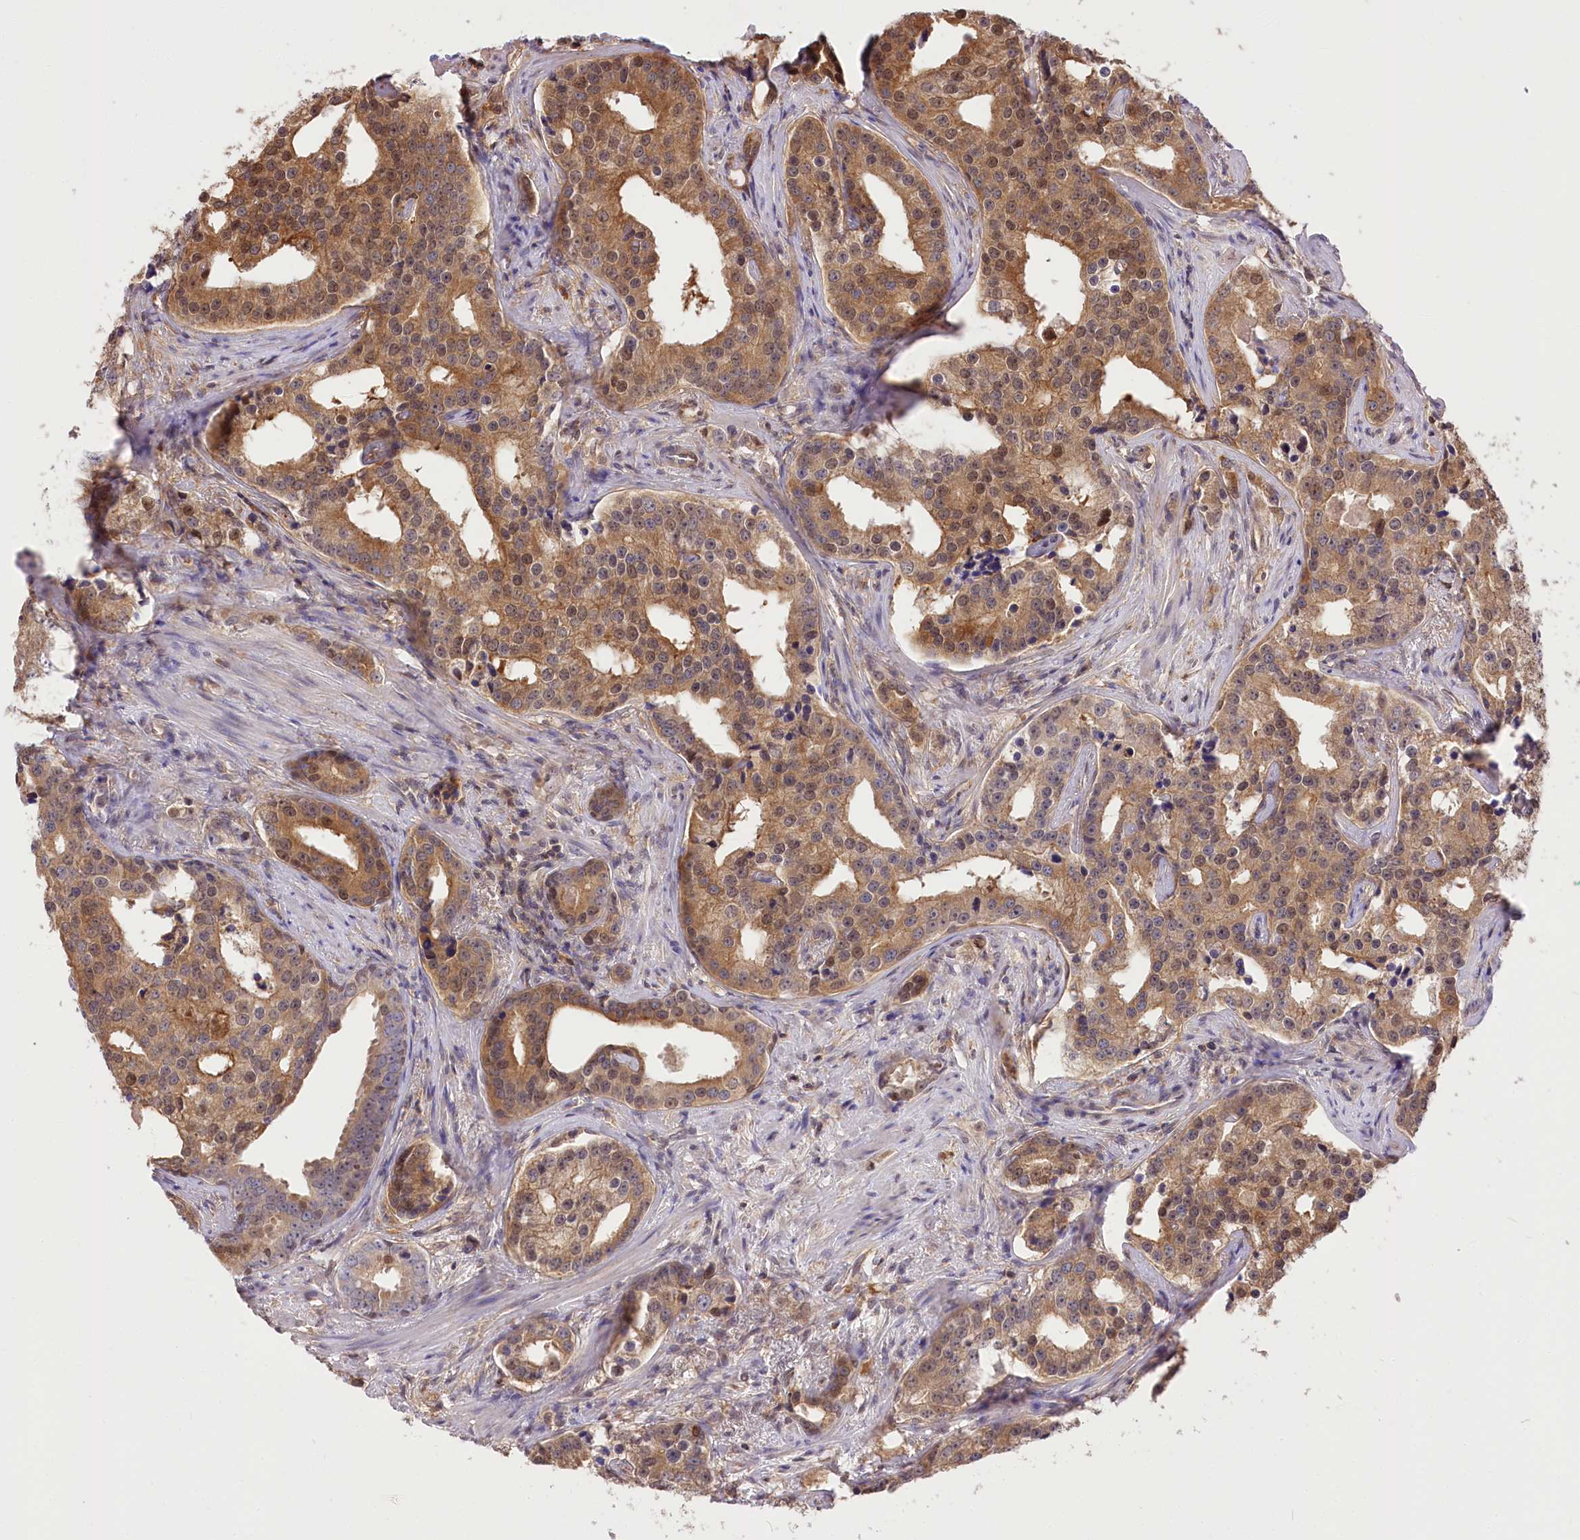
{"staining": {"intensity": "moderate", "quantity": ">75%", "location": "cytoplasmic/membranous,nuclear"}, "tissue": "prostate cancer", "cell_type": "Tumor cells", "image_type": "cancer", "snomed": [{"axis": "morphology", "description": "Adenocarcinoma, High grade"}, {"axis": "topography", "description": "Prostate"}], "caption": "Moderate cytoplasmic/membranous and nuclear protein expression is present in approximately >75% of tumor cells in adenocarcinoma (high-grade) (prostate). (Brightfield microscopy of DAB IHC at high magnification).", "gene": "UGP2", "patient": {"sex": "male", "age": 62}}